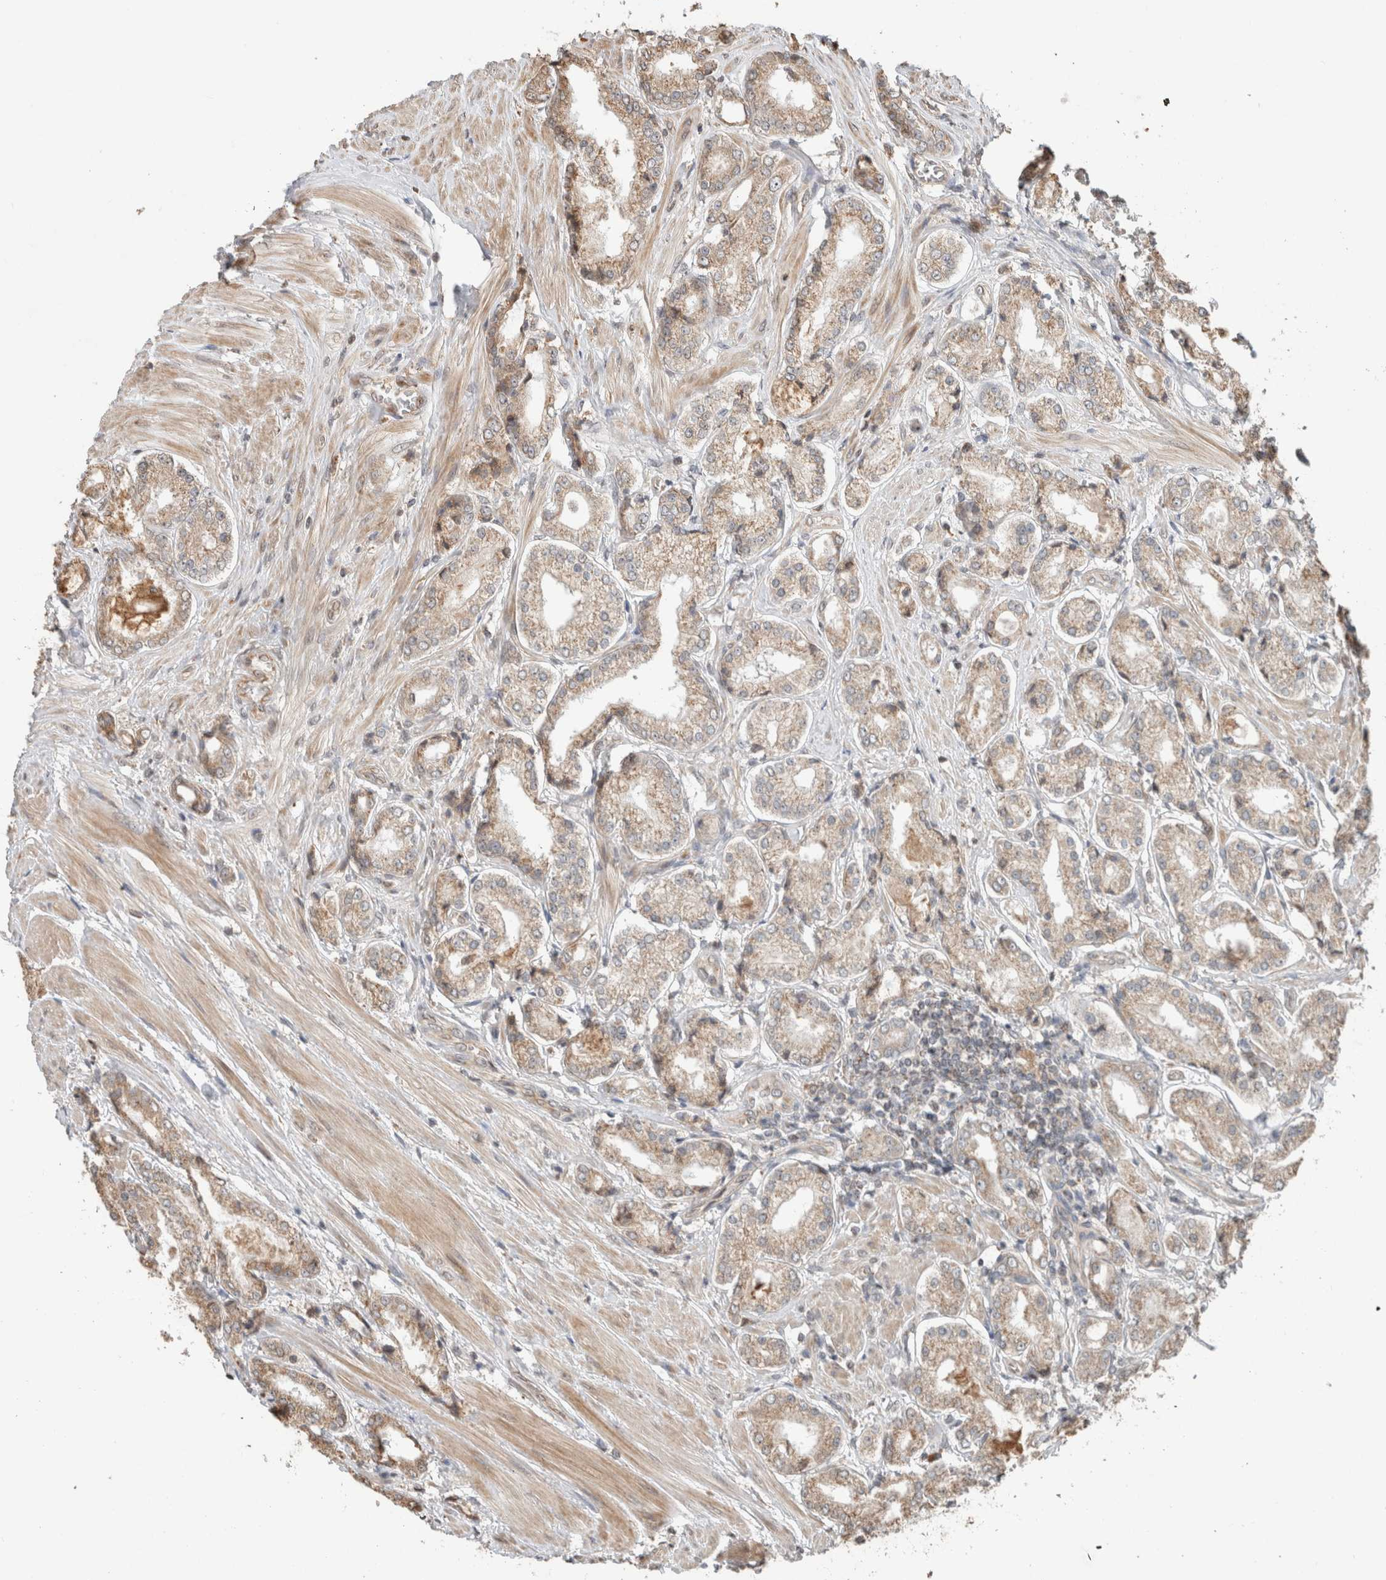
{"staining": {"intensity": "moderate", "quantity": ">75%", "location": "cytoplasmic/membranous"}, "tissue": "prostate cancer", "cell_type": "Tumor cells", "image_type": "cancer", "snomed": [{"axis": "morphology", "description": "Adenocarcinoma, Low grade"}, {"axis": "topography", "description": "Prostate"}], "caption": "Immunohistochemistry micrograph of neoplastic tissue: low-grade adenocarcinoma (prostate) stained using IHC displays medium levels of moderate protein expression localized specifically in the cytoplasmic/membranous of tumor cells, appearing as a cytoplasmic/membranous brown color.", "gene": "GINS4", "patient": {"sex": "male", "age": 62}}